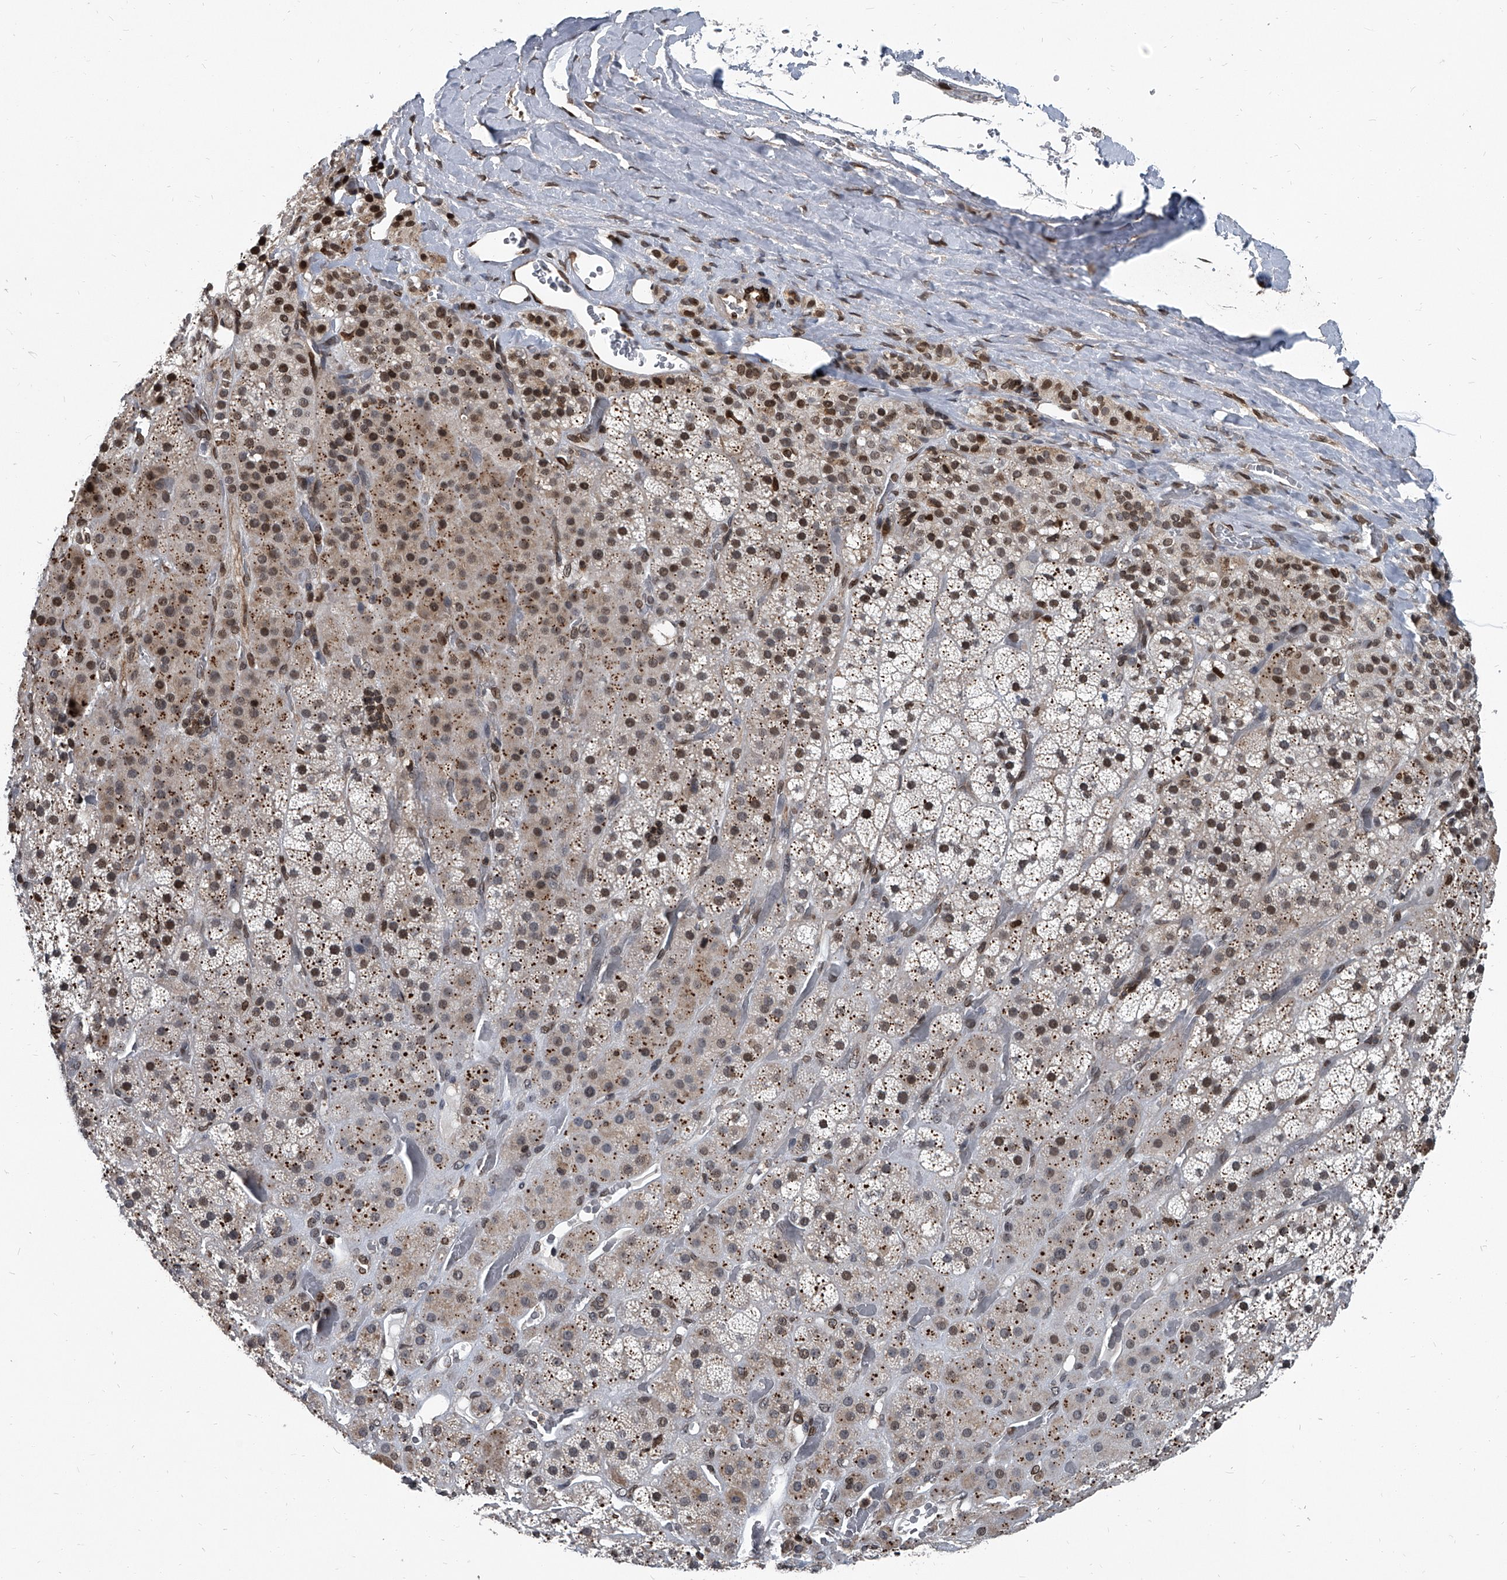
{"staining": {"intensity": "moderate", "quantity": ">75%", "location": "cytoplasmic/membranous,nuclear"}, "tissue": "adrenal gland", "cell_type": "Glandular cells", "image_type": "normal", "snomed": [{"axis": "morphology", "description": "Normal tissue, NOS"}, {"axis": "topography", "description": "Adrenal gland"}], "caption": "Adrenal gland stained with a brown dye exhibits moderate cytoplasmic/membranous,nuclear positive staining in about >75% of glandular cells.", "gene": "PHF20", "patient": {"sex": "male", "age": 57}}